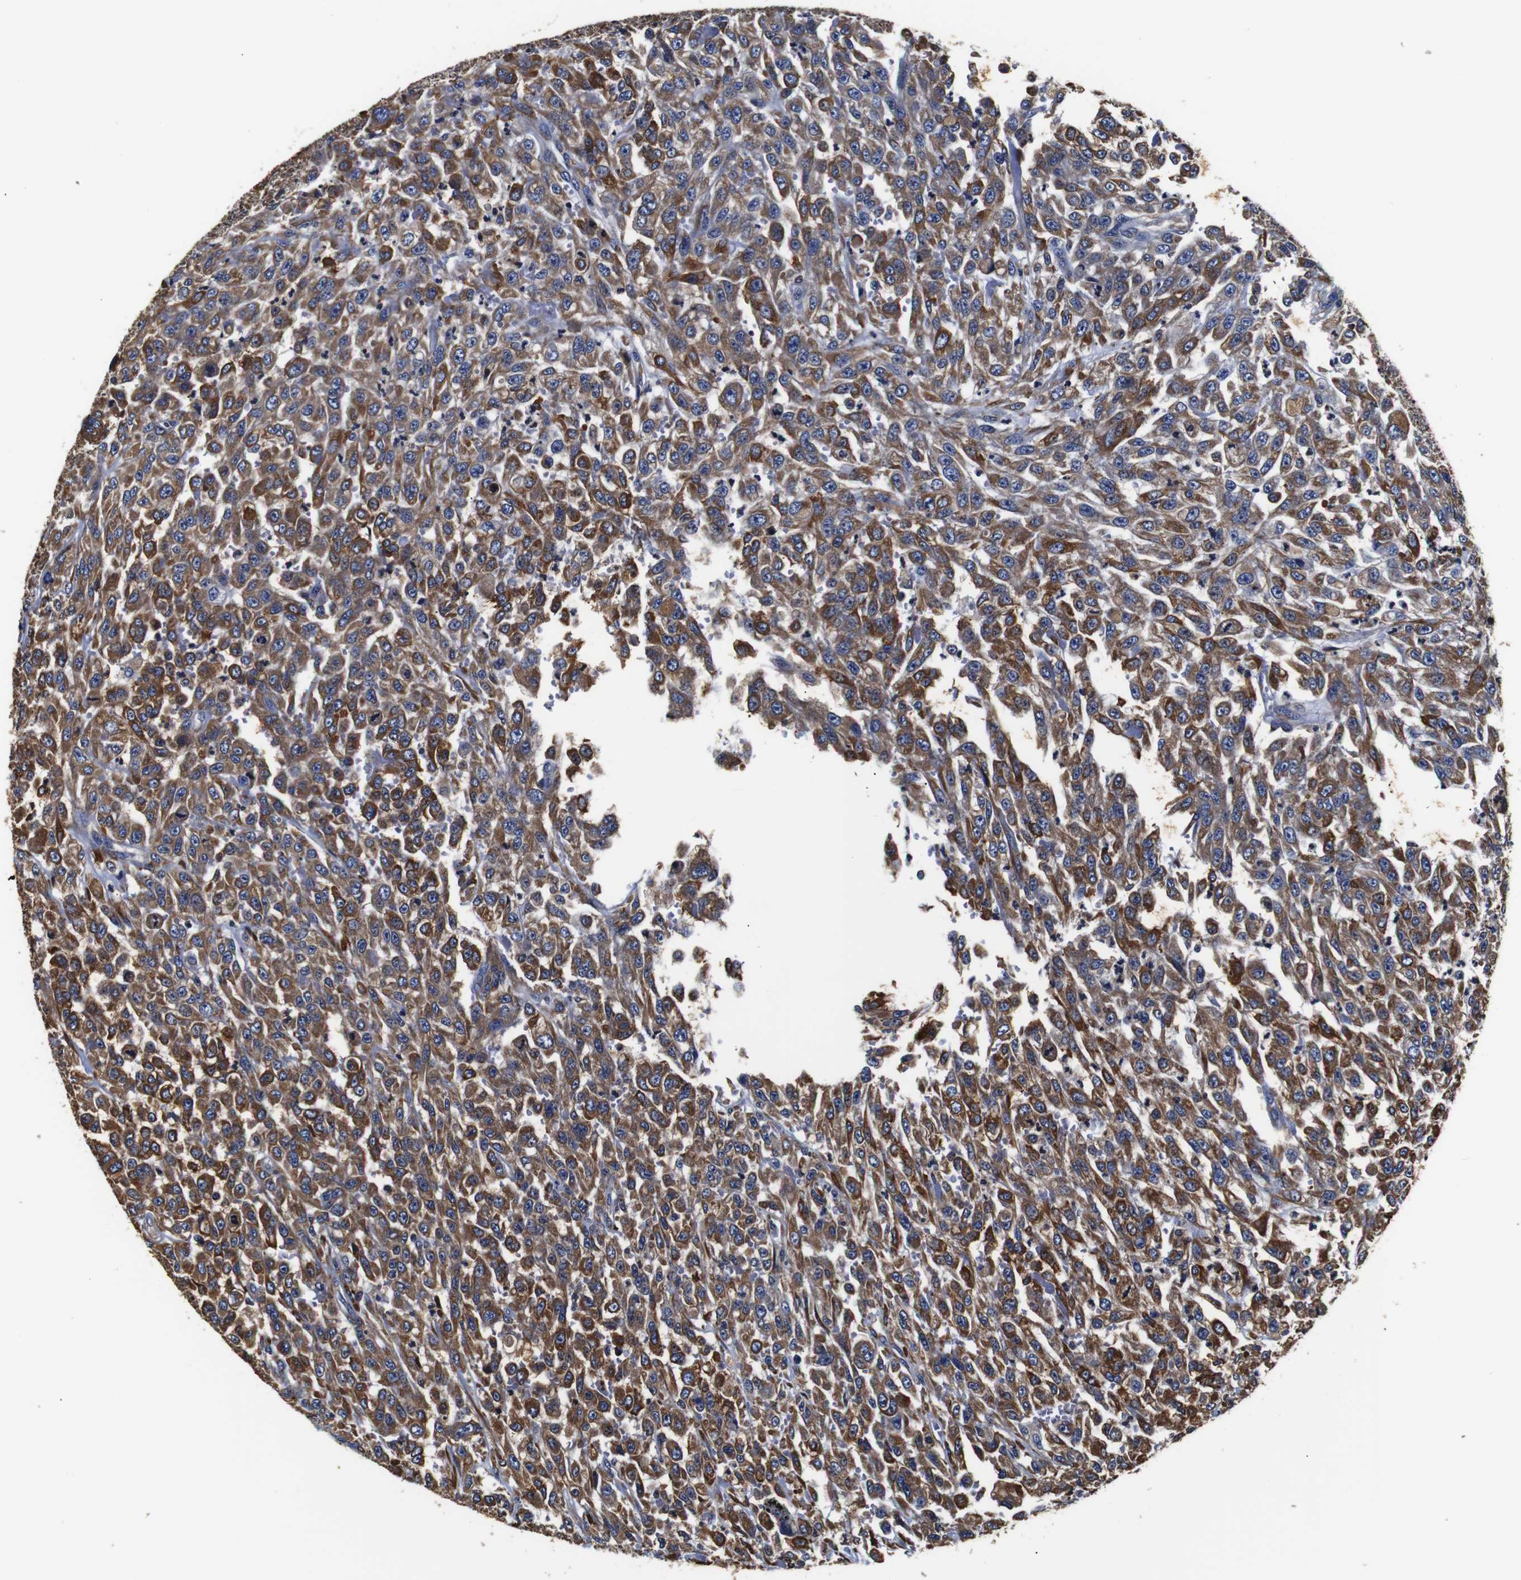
{"staining": {"intensity": "moderate", "quantity": ">75%", "location": "cytoplasmic/membranous"}, "tissue": "urothelial cancer", "cell_type": "Tumor cells", "image_type": "cancer", "snomed": [{"axis": "morphology", "description": "Urothelial carcinoma, High grade"}, {"axis": "topography", "description": "Urinary bladder"}], "caption": "A brown stain labels moderate cytoplasmic/membranous staining of a protein in urothelial cancer tumor cells. (DAB IHC with brightfield microscopy, high magnification).", "gene": "PPIB", "patient": {"sex": "male", "age": 46}}